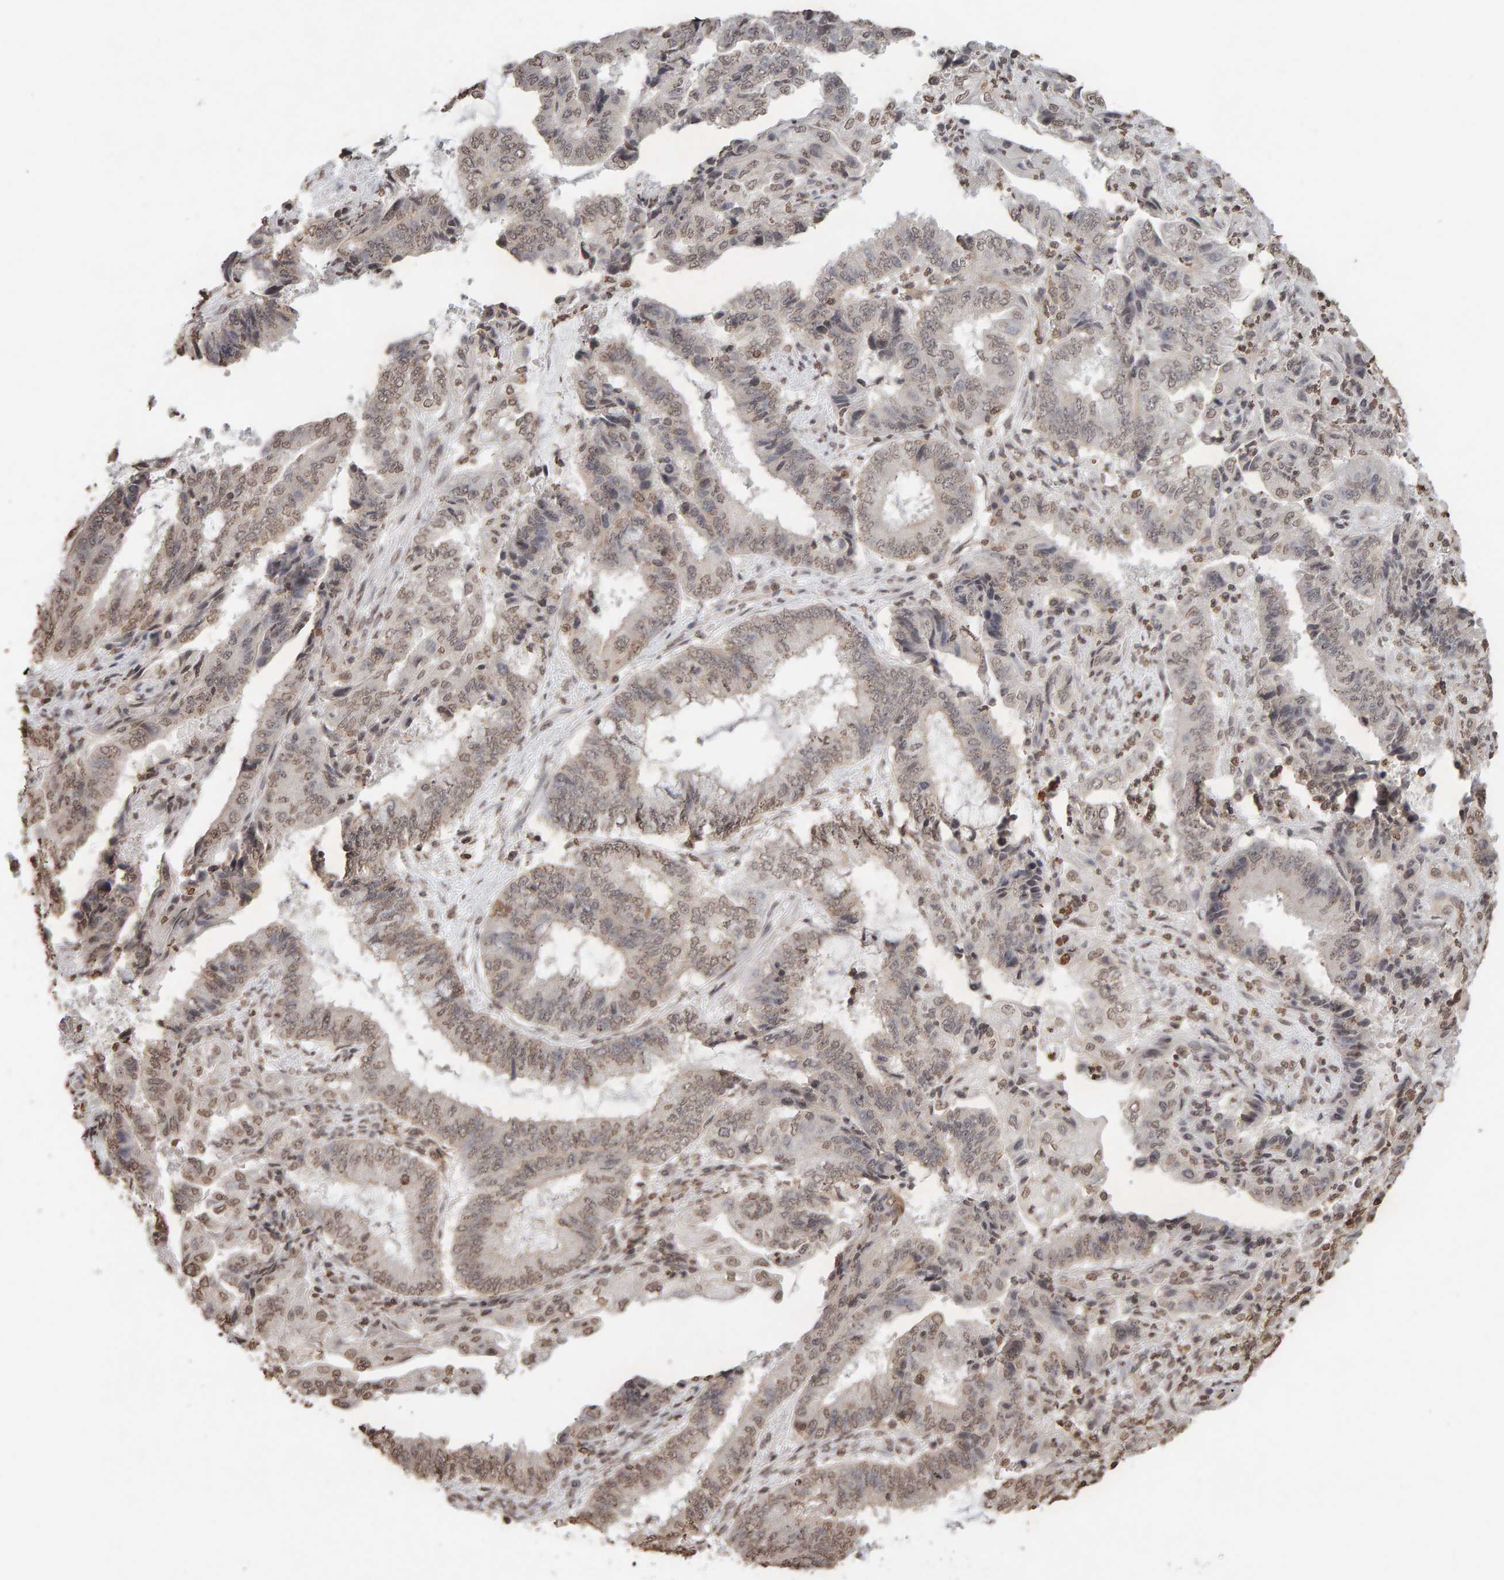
{"staining": {"intensity": "weak", "quantity": ">75%", "location": "nuclear"}, "tissue": "endometrial cancer", "cell_type": "Tumor cells", "image_type": "cancer", "snomed": [{"axis": "morphology", "description": "Adenocarcinoma, NOS"}, {"axis": "topography", "description": "Endometrium"}], "caption": "Protein staining reveals weak nuclear positivity in approximately >75% of tumor cells in endometrial cancer.", "gene": "DNAJB5", "patient": {"sex": "female", "age": 51}}